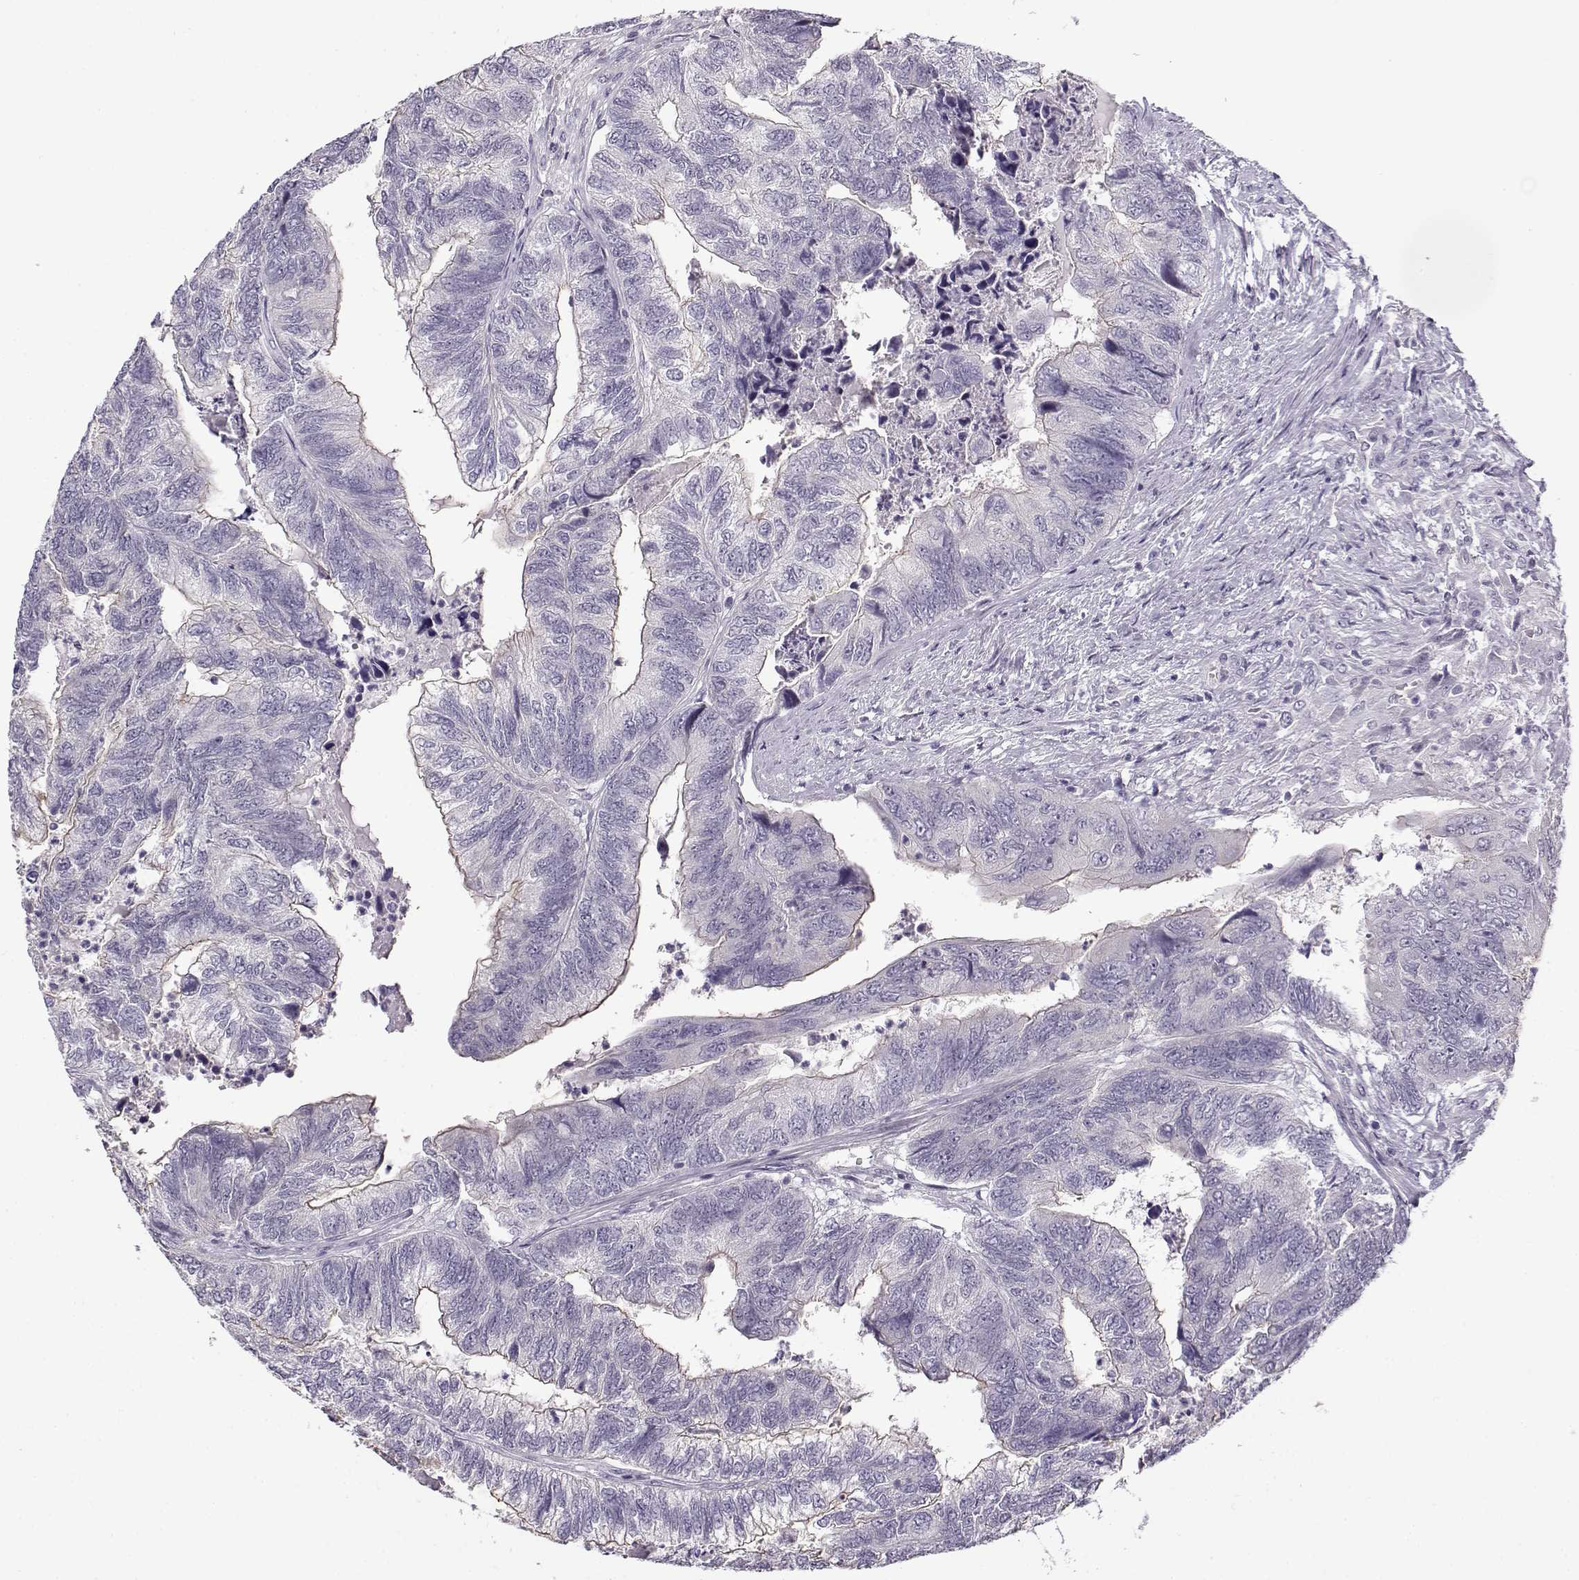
{"staining": {"intensity": "negative", "quantity": "none", "location": "none"}, "tissue": "colorectal cancer", "cell_type": "Tumor cells", "image_type": "cancer", "snomed": [{"axis": "morphology", "description": "Adenocarcinoma, NOS"}, {"axis": "topography", "description": "Colon"}], "caption": "Immunohistochemistry (IHC) of human colorectal cancer (adenocarcinoma) reveals no staining in tumor cells. The staining was performed using DAB (3,3'-diaminobenzidine) to visualize the protein expression in brown, while the nuclei were stained in blue with hematoxylin (Magnification: 20x).", "gene": "TEX55", "patient": {"sex": "female", "age": 67}}